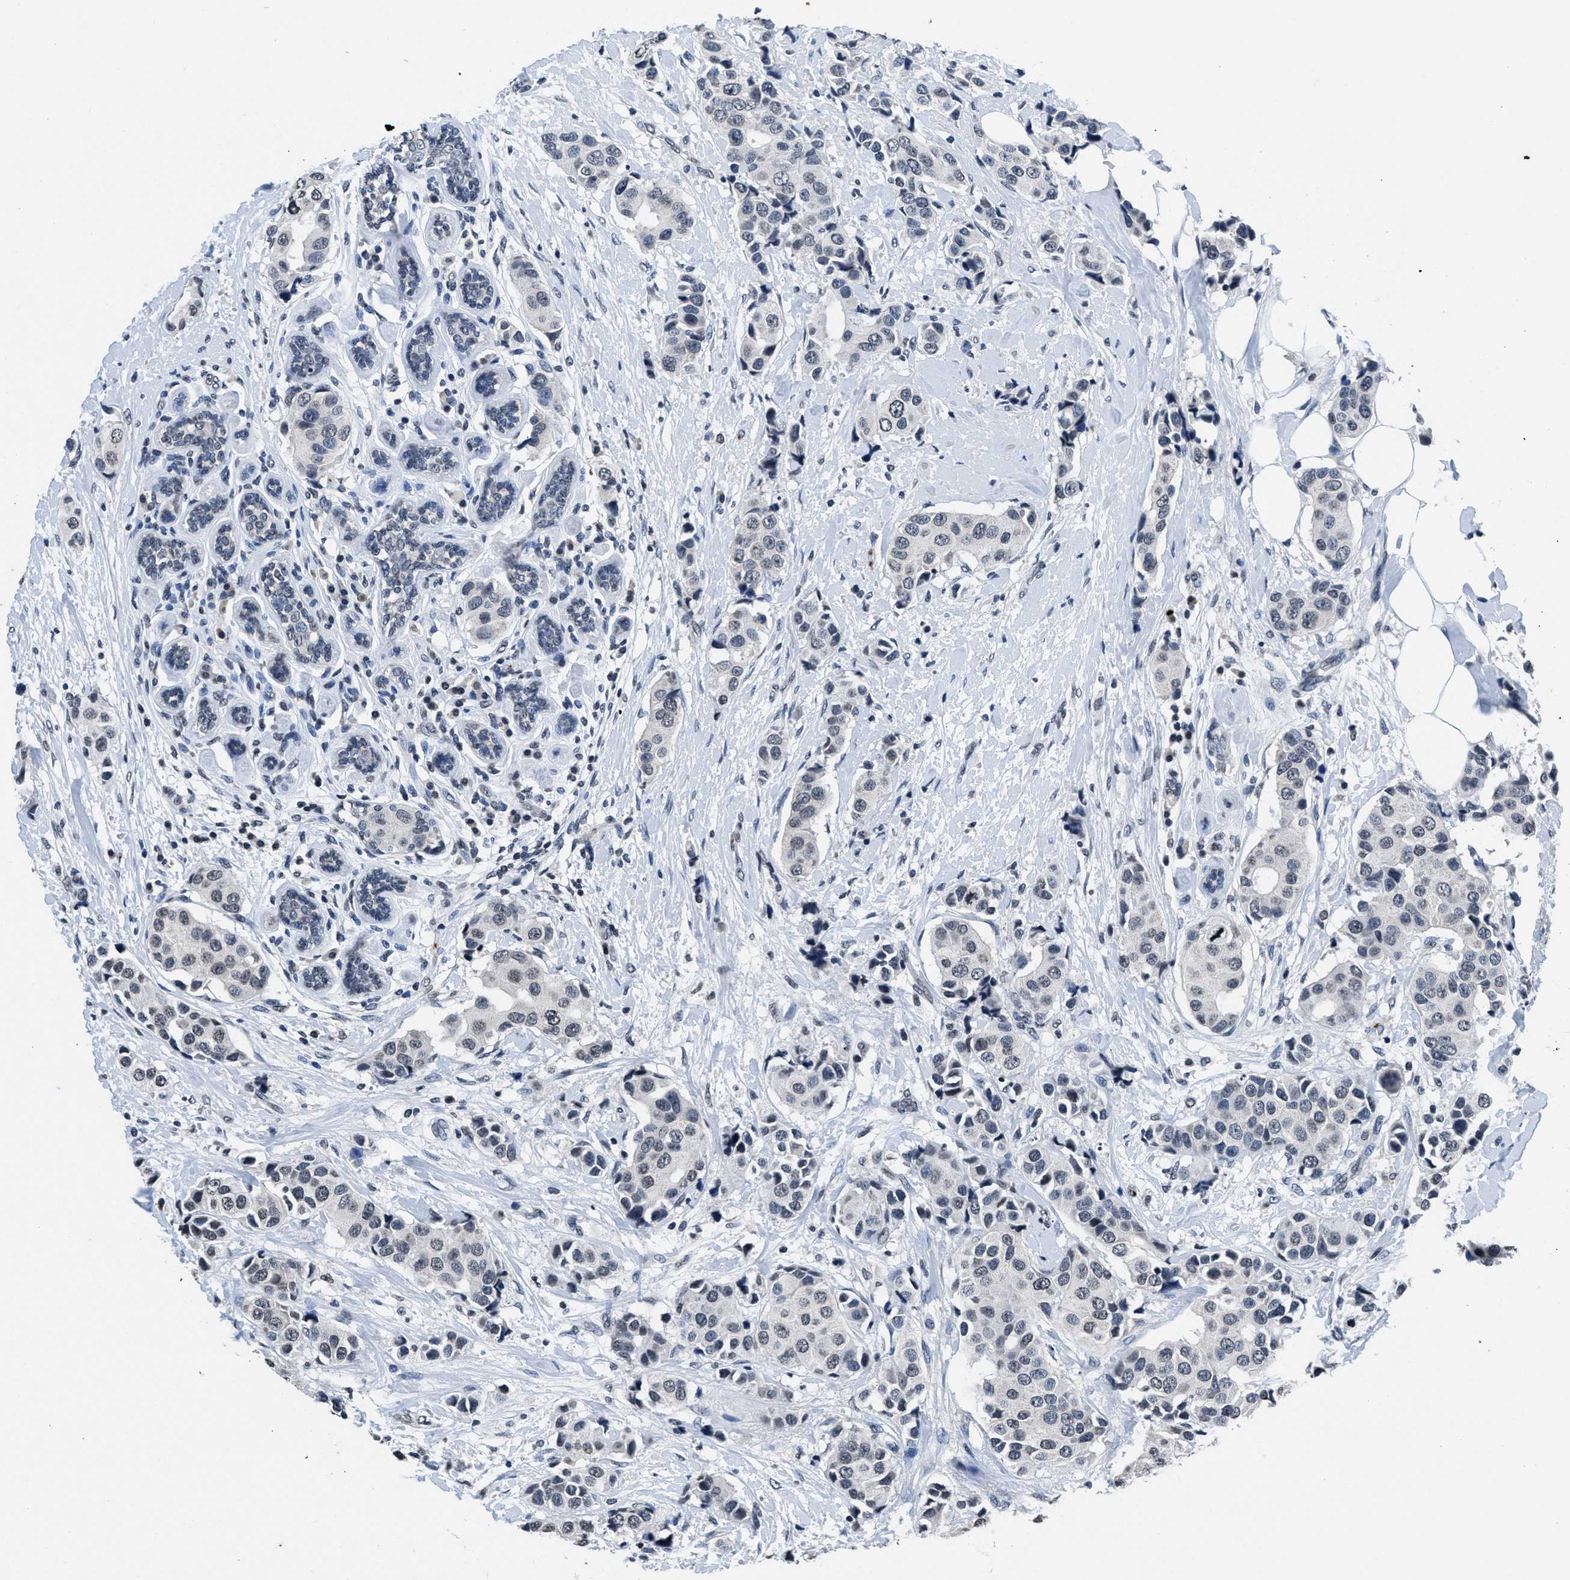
{"staining": {"intensity": "negative", "quantity": "none", "location": "none"}, "tissue": "breast cancer", "cell_type": "Tumor cells", "image_type": "cancer", "snomed": [{"axis": "morphology", "description": "Normal tissue, NOS"}, {"axis": "morphology", "description": "Duct carcinoma"}, {"axis": "topography", "description": "Breast"}], "caption": "There is no significant expression in tumor cells of breast infiltrating ductal carcinoma.", "gene": "ITGA2B", "patient": {"sex": "female", "age": 39}}